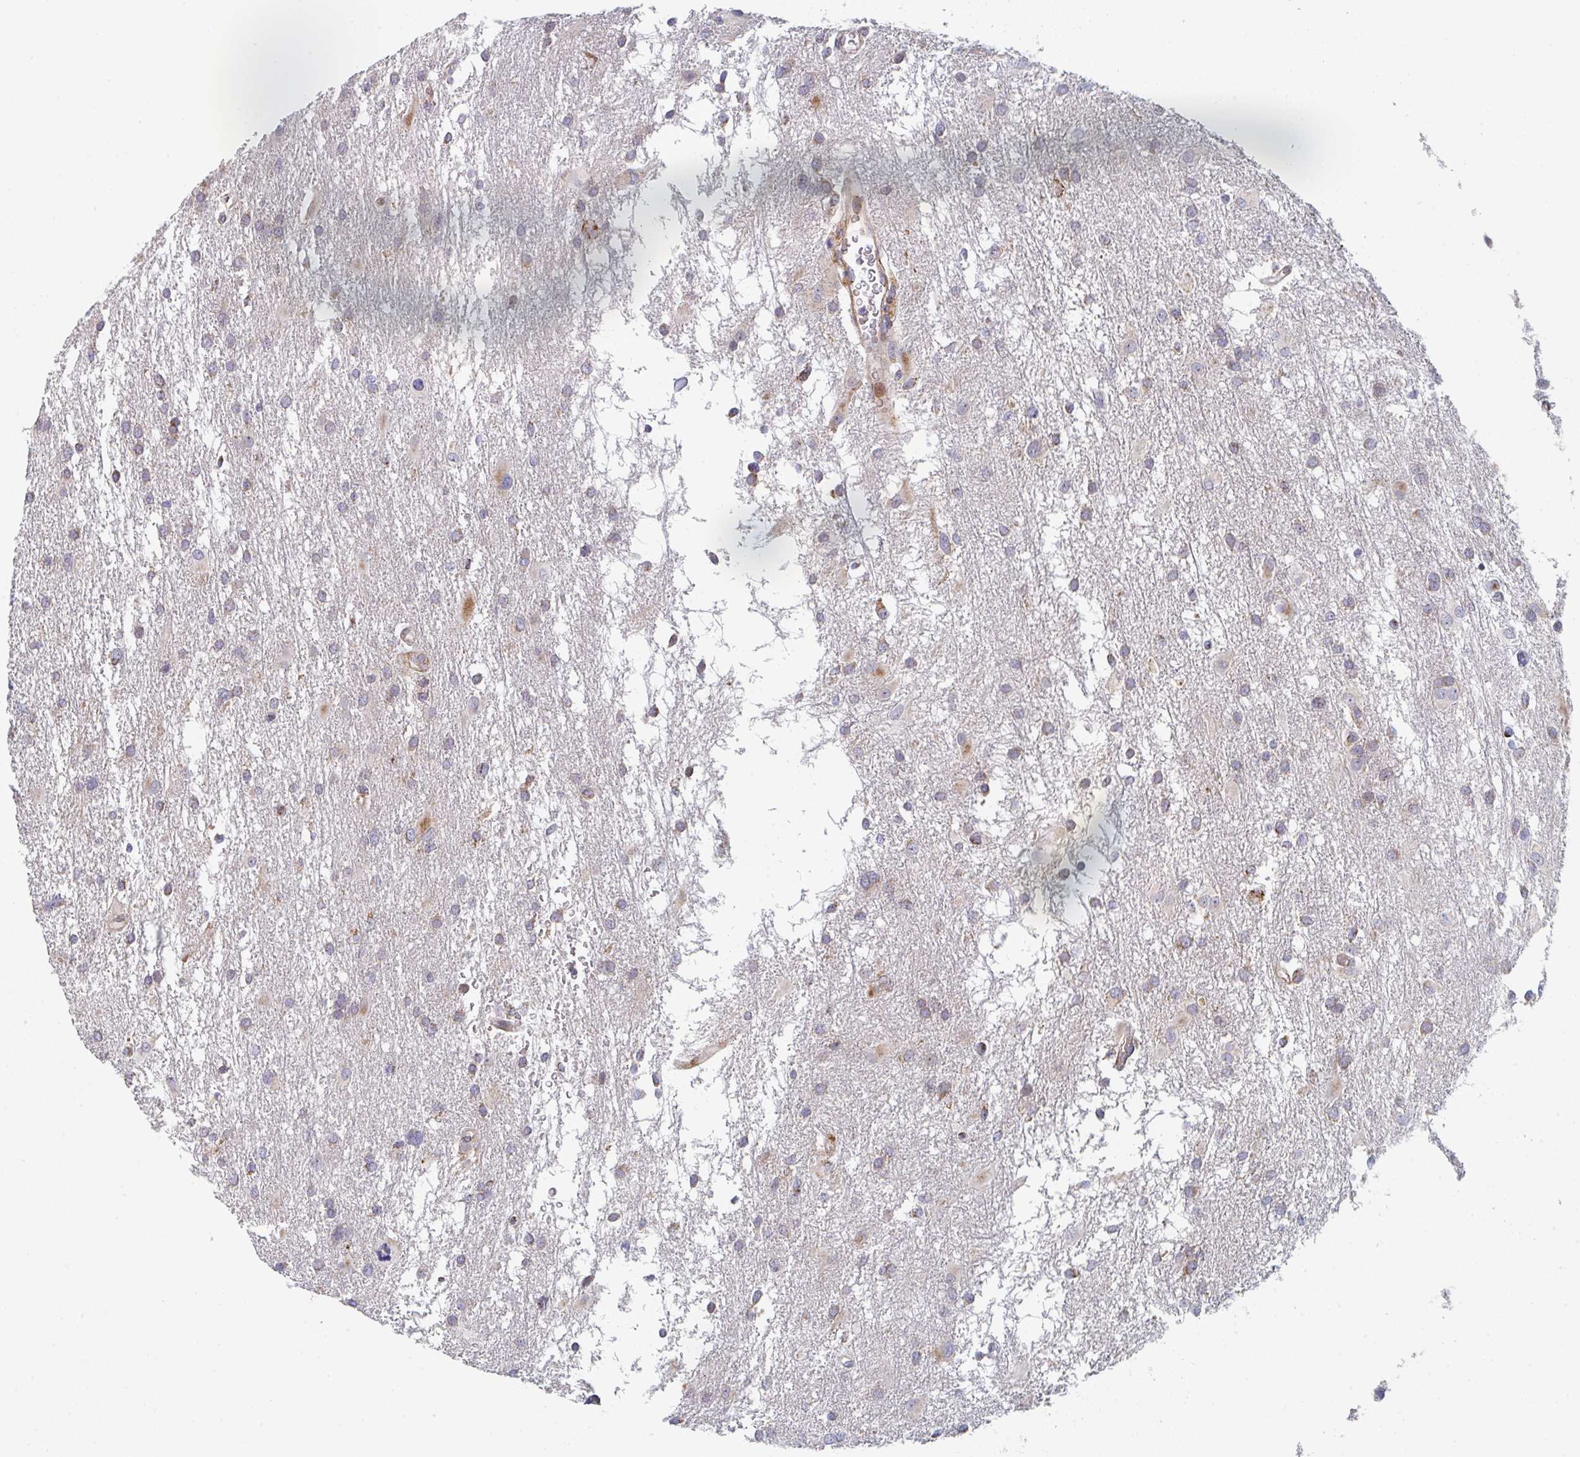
{"staining": {"intensity": "weak", "quantity": "<25%", "location": "cytoplasmic/membranous"}, "tissue": "glioma", "cell_type": "Tumor cells", "image_type": "cancer", "snomed": [{"axis": "morphology", "description": "Glioma, malignant, High grade"}, {"axis": "topography", "description": "Brain"}], "caption": "There is no significant expression in tumor cells of malignant glioma (high-grade).", "gene": "ZNF644", "patient": {"sex": "male", "age": 53}}